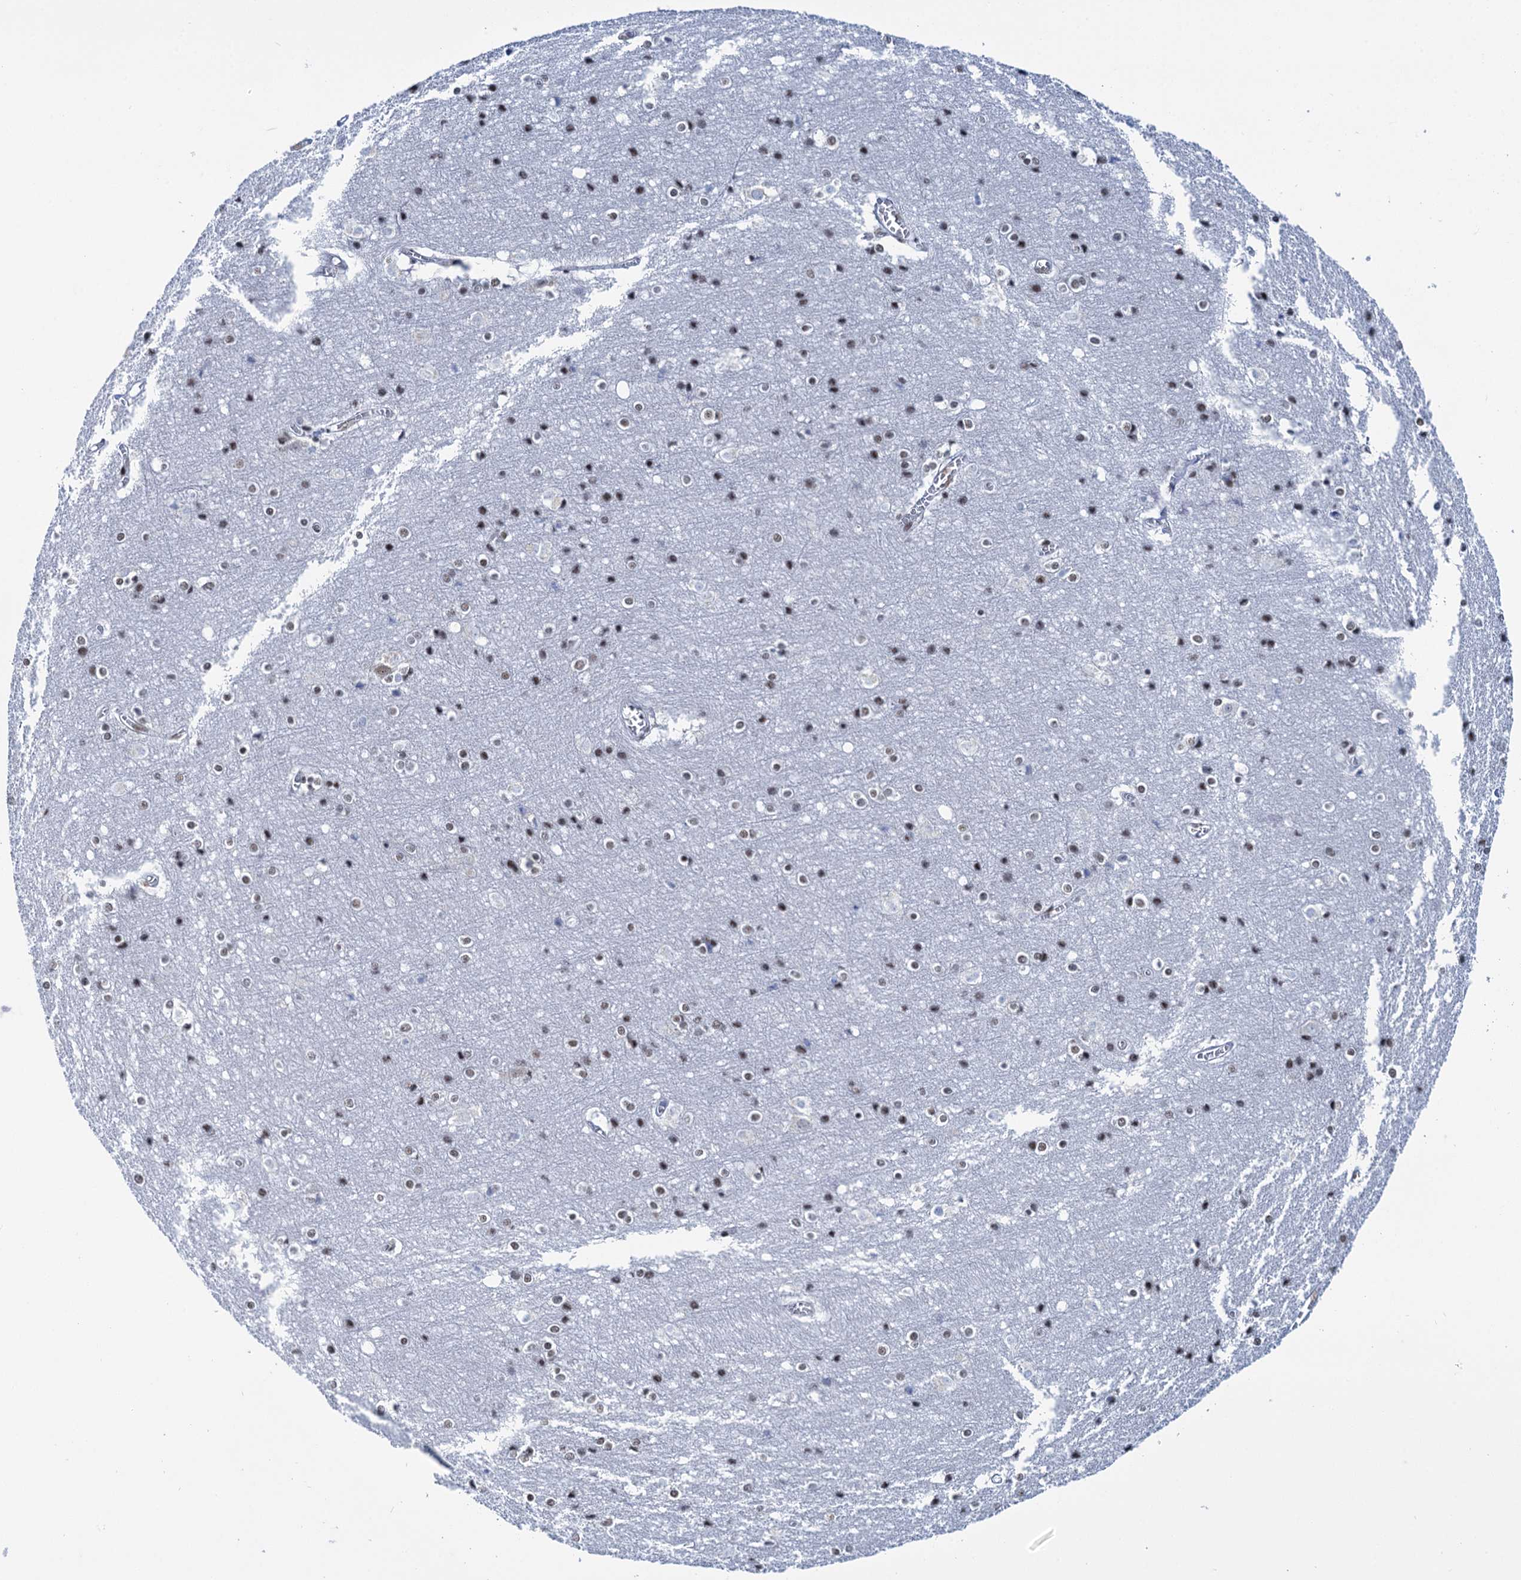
{"staining": {"intensity": "negative", "quantity": "none", "location": "none"}, "tissue": "cerebral cortex", "cell_type": "Endothelial cells", "image_type": "normal", "snomed": [{"axis": "morphology", "description": "Normal tissue, NOS"}, {"axis": "topography", "description": "Cerebral cortex"}], "caption": "An image of cerebral cortex stained for a protein shows no brown staining in endothelial cells. (IHC, brightfield microscopy, high magnification).", "gene": "SREK1", "patient": {"sex": "male", "age": 54}}